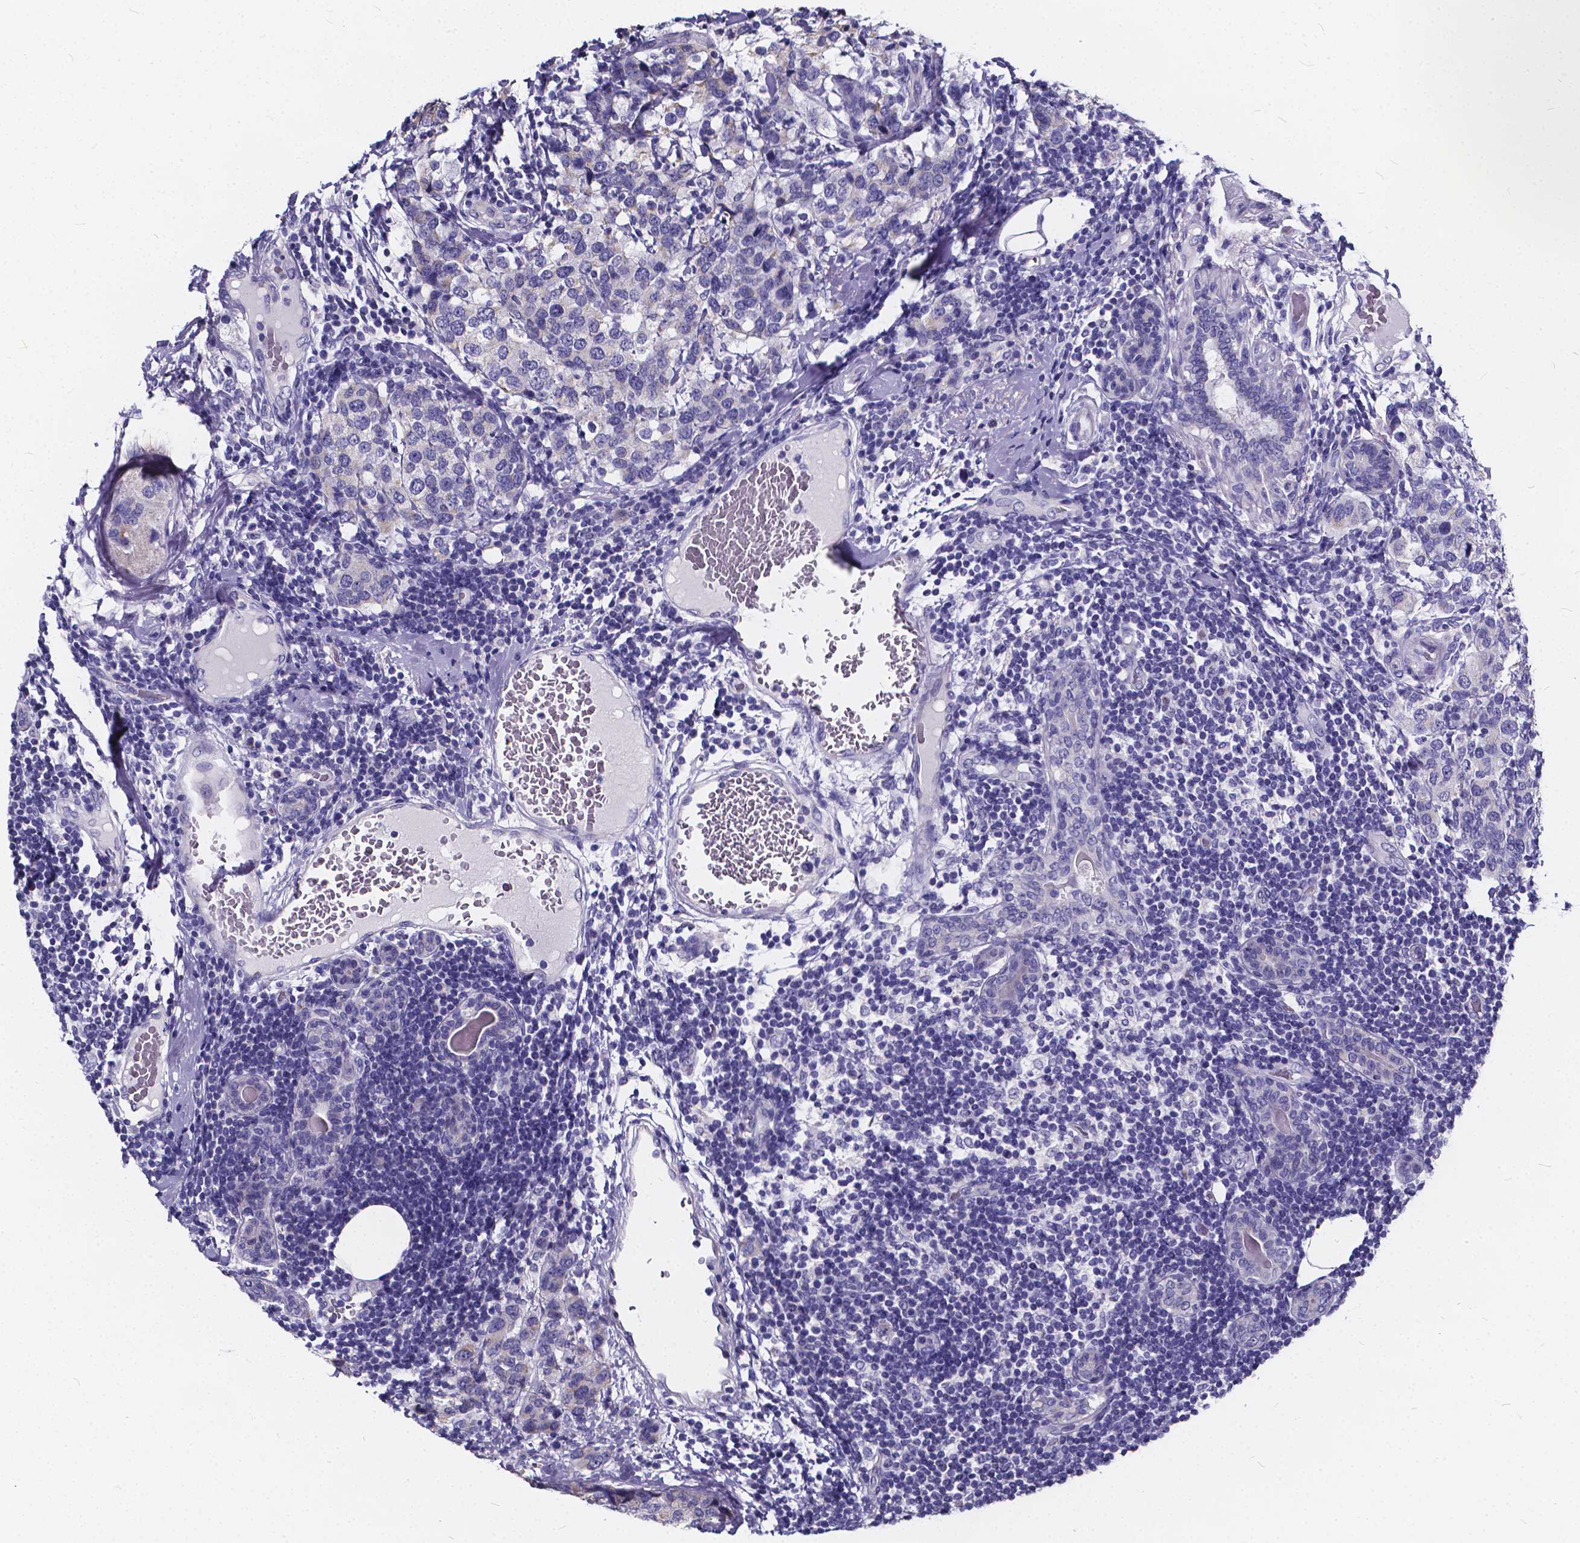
{"staining": {"intensity": "negative", "quantity": "none", "location": "none"}, "tissue": "breast cancer", "cell_type": "Tumor cells", "image_type": "cancer", "snomed": [{"axis": "morphology", "description": "Lobular carcinoma"}, {"axis": "topography", "description": "Breast"}], "caption": "IHC micrograph of breast cancer (lobular carcinoma) stained for a protein (brown), which displays no staining in tumor cells.", "gene": "SPEF2", "patient": {"sex": "female", "age": 59}}